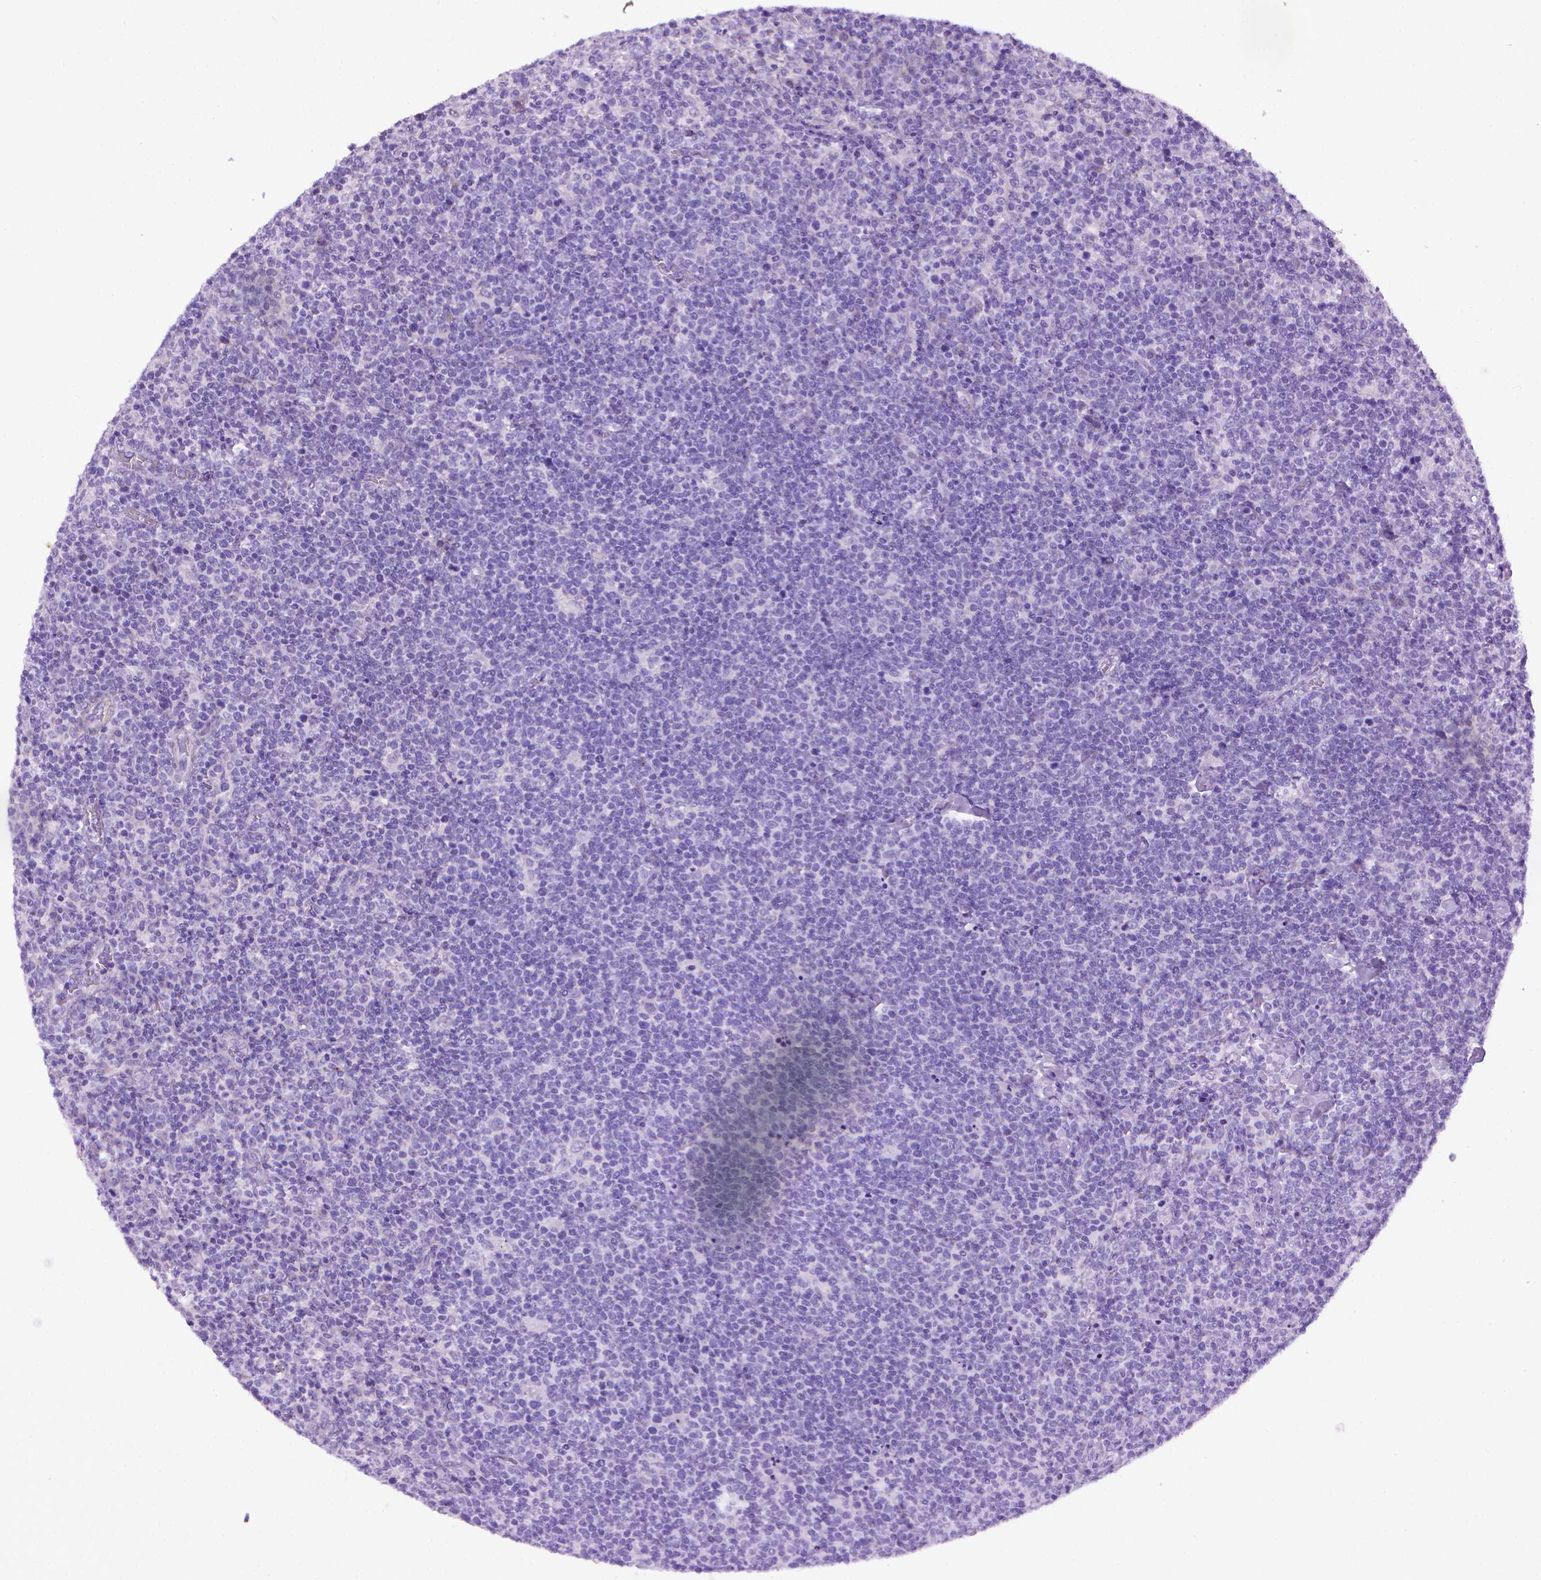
{"staining": {"intensity": "negative", "quantity": "none", "location": "none"}, "tissue": "lymphoma", "cell_type": "Tumor cells", "image_type": "cancer", "snomed": [{"axis": "morphology", "description": "Malignant lymphoma, non-Hodgkin's type, High grade"}, {"axis": "topography", "description": "Lymph node"}], "caption": "Immunohistochemistry (IHC) micrograph of human high-grade malignant lymphoma, non-Hodgkin's type stained for a protein (brown), which demonstrates no staining in tumor cells. (DAB (3,3'-diaminobenzidine) immunohistochemistry (IHC) with hematoxylin counter stain).", "gene": "AQP10", "patient": {"sex": "male", "age": 61}}